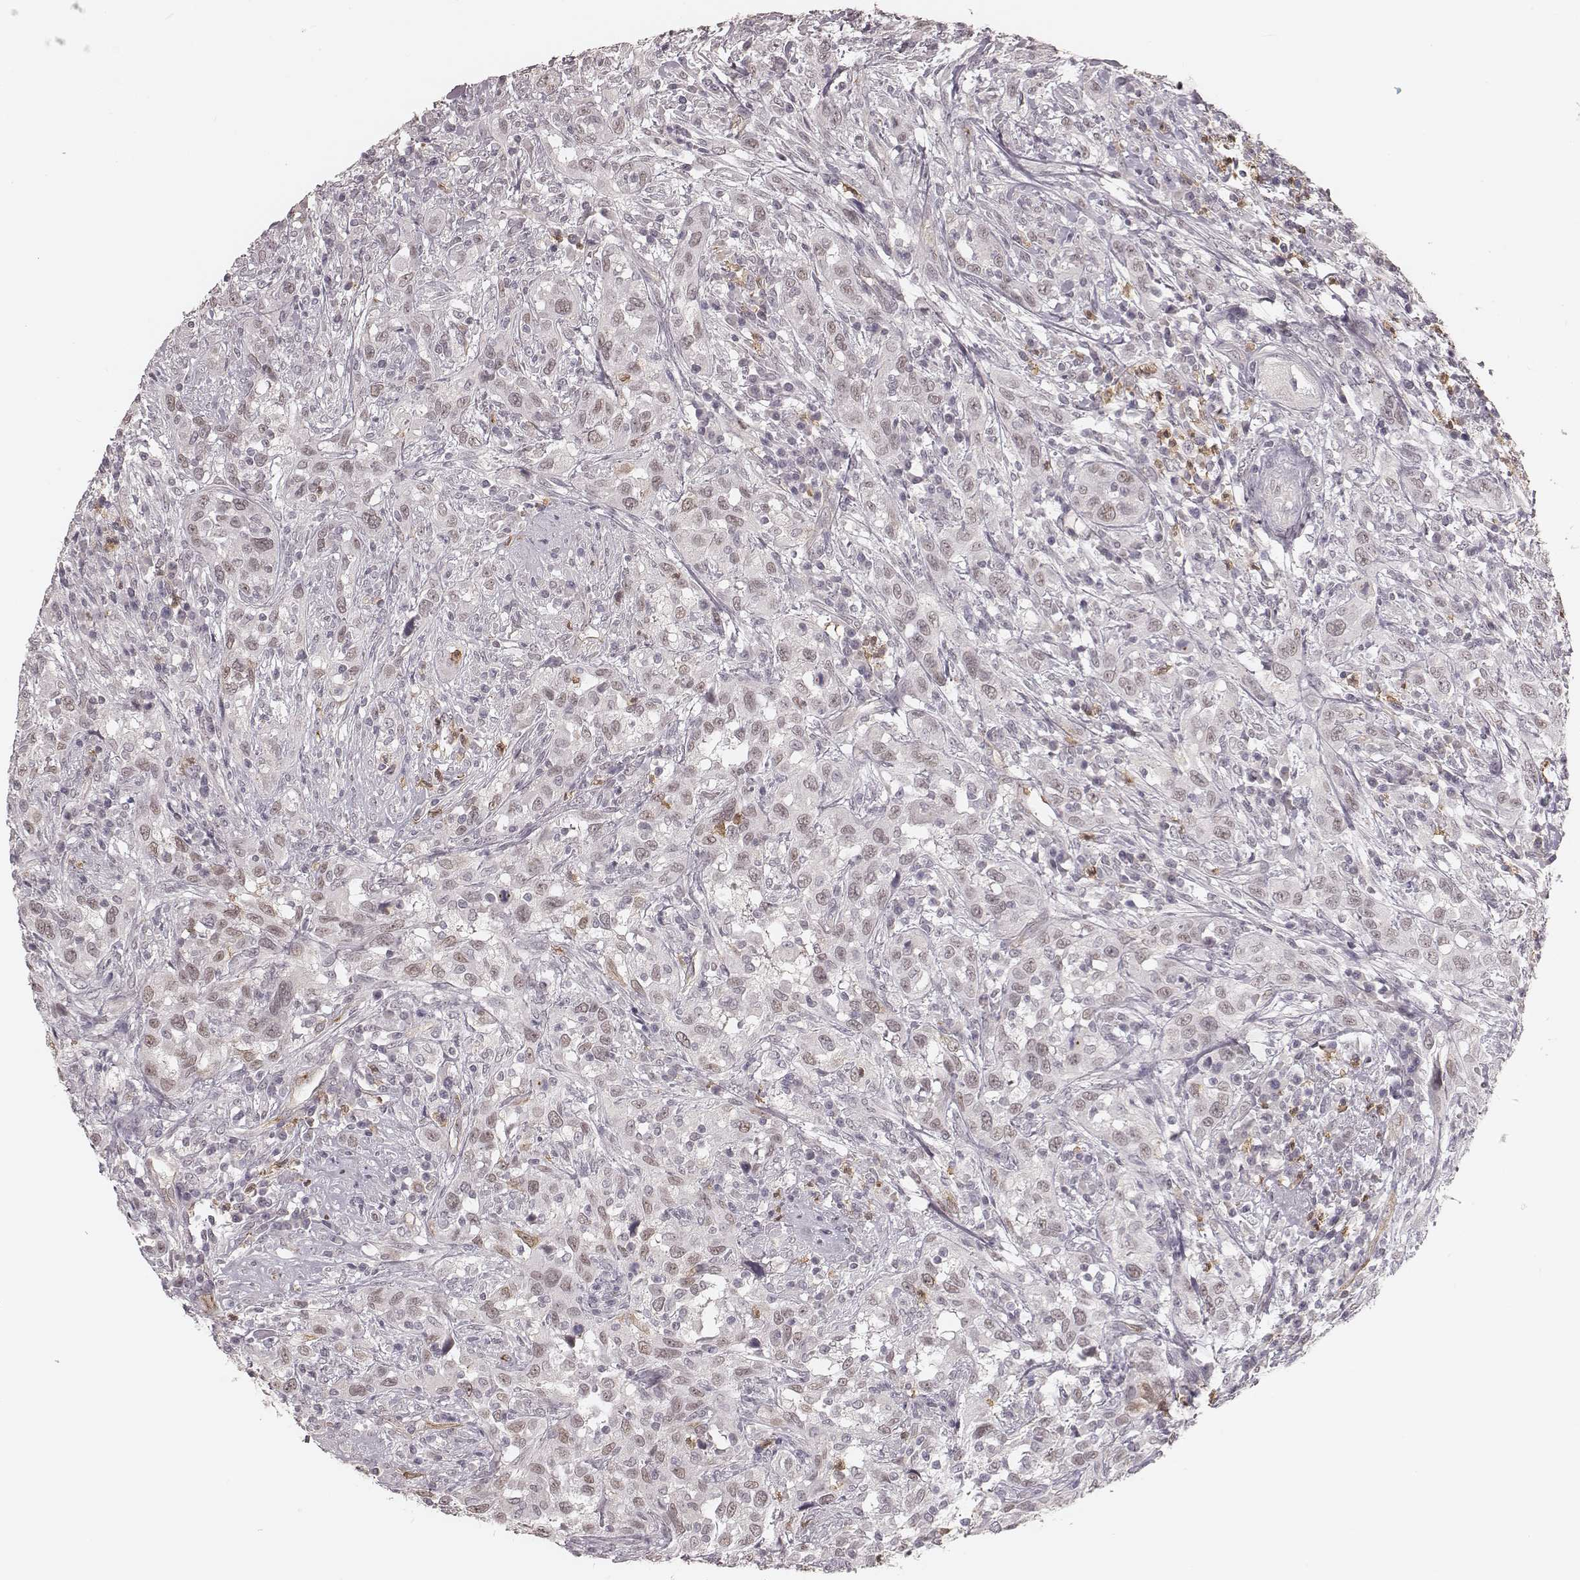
{"staining": {"intensity": "negative", "quantity": "none", "location": "none"}, "tissue": "urothelial cancer", "cell_type": "Tumor cells", "image_type": "cancer", "snomed": [{"axis": "morphology", "description": "Urothelial carcinoma, NOS"}, {"axis": "morphology", "description": "Urothelial carcinoma, High grade"}, {"axis": "topography", "description": "Urinary bladder"}], "caption": "DAB immunohistochemical staining of high-grade urothelial carcinoma shows no significant staining in tumor cells.", "gene": "KITLG", "patient": {"sex": "female", "age": 64}}